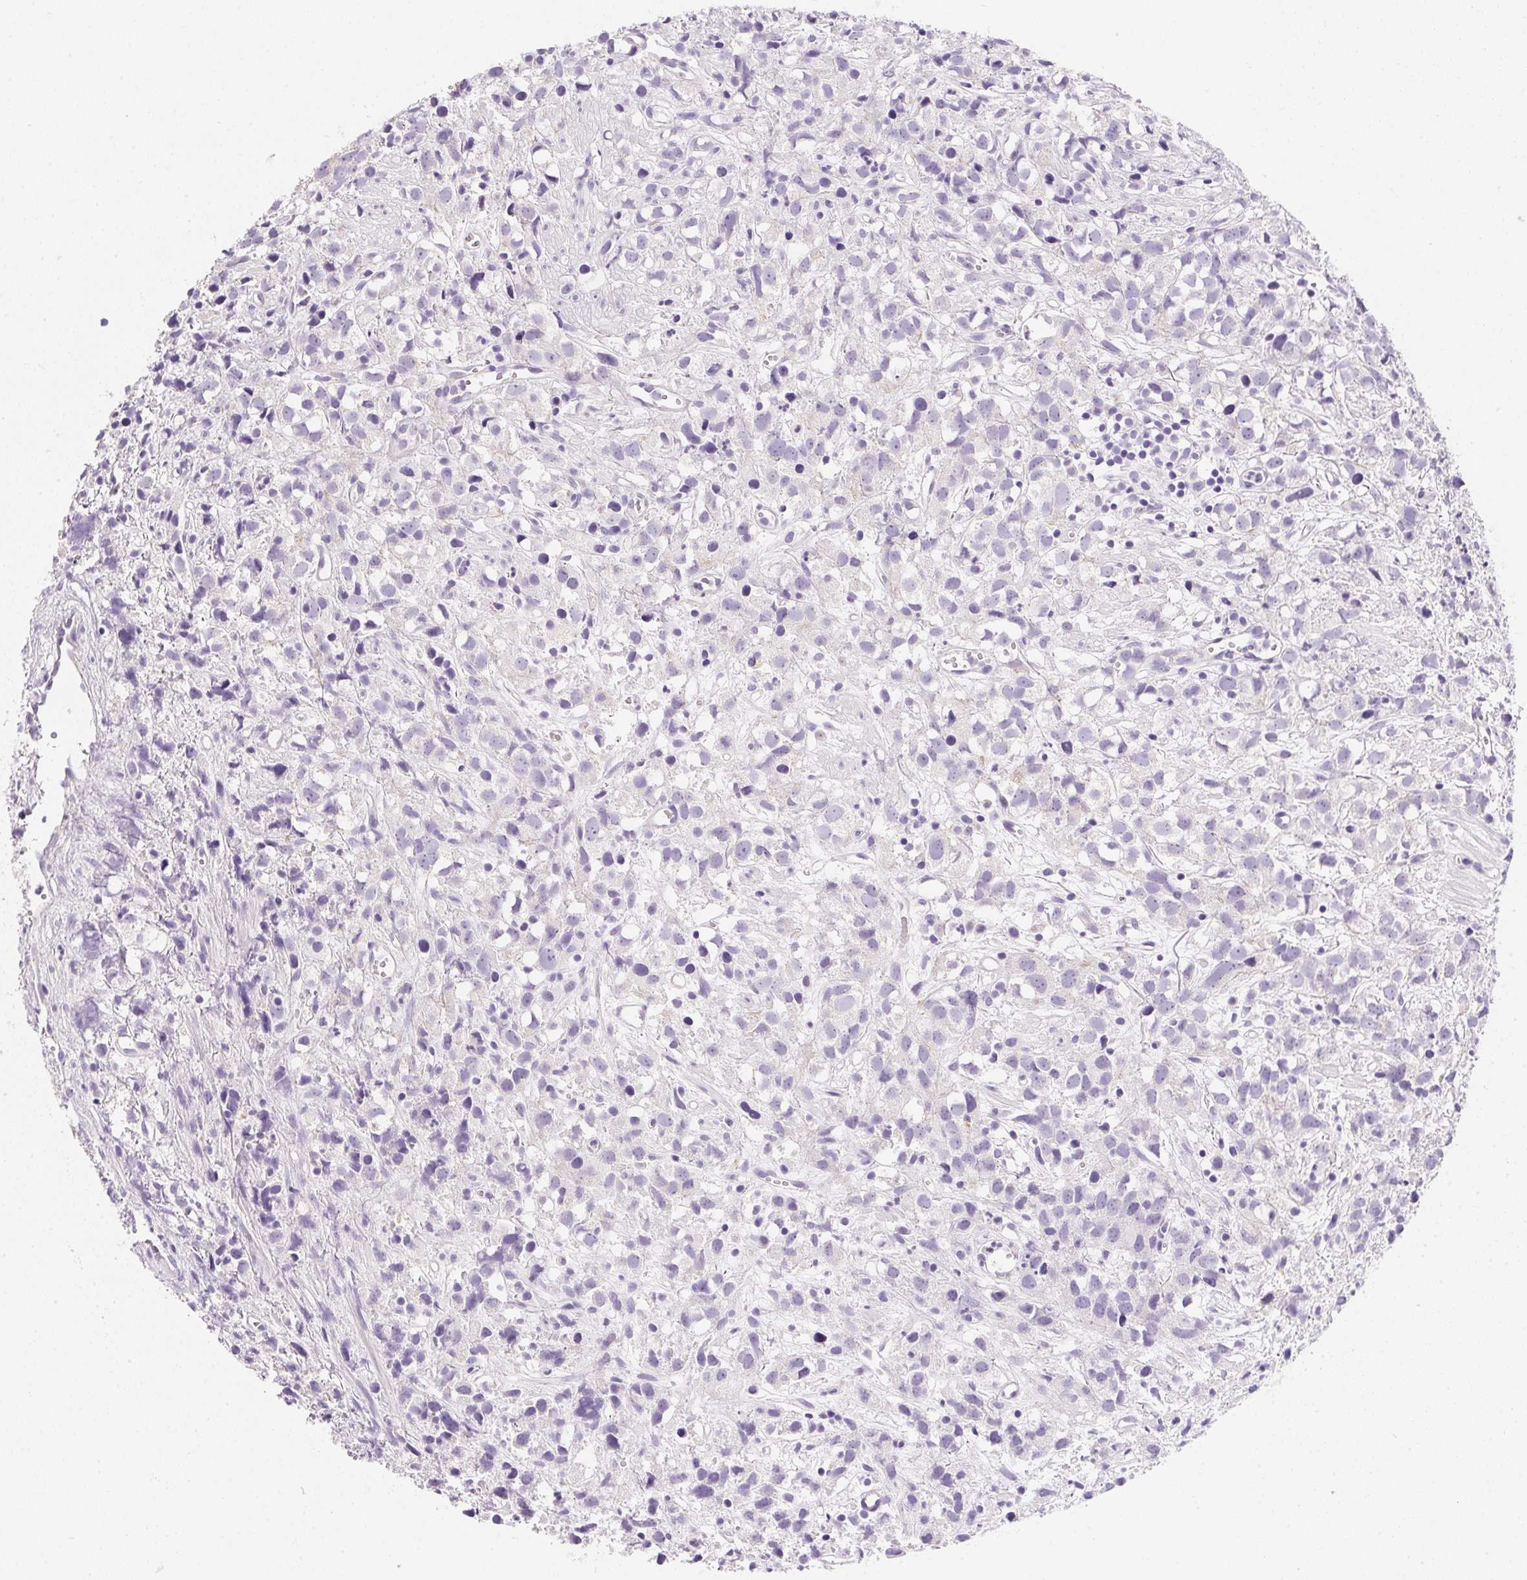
{"staining": {"intensity": "negative", "quantity": "none", "location": "none"}, "tissue": "prostate cancer", "cell_type": "Tumor cells", "image_type": "cancer", "snomed": [{"axis": "morphology", "description": "Adenocarcinoma, High grade"}, {"axis": "topography", "description": "Prostate"}], "caption": "The micrograph exhibits no significant staining in tumor cells of prostate cancer. (DAB immunohistochemistry (IHC) visualized using brightfield microscopy, high magnification).", "gene": "AQP5", "patient": {"sex": "male", "age": 68}}